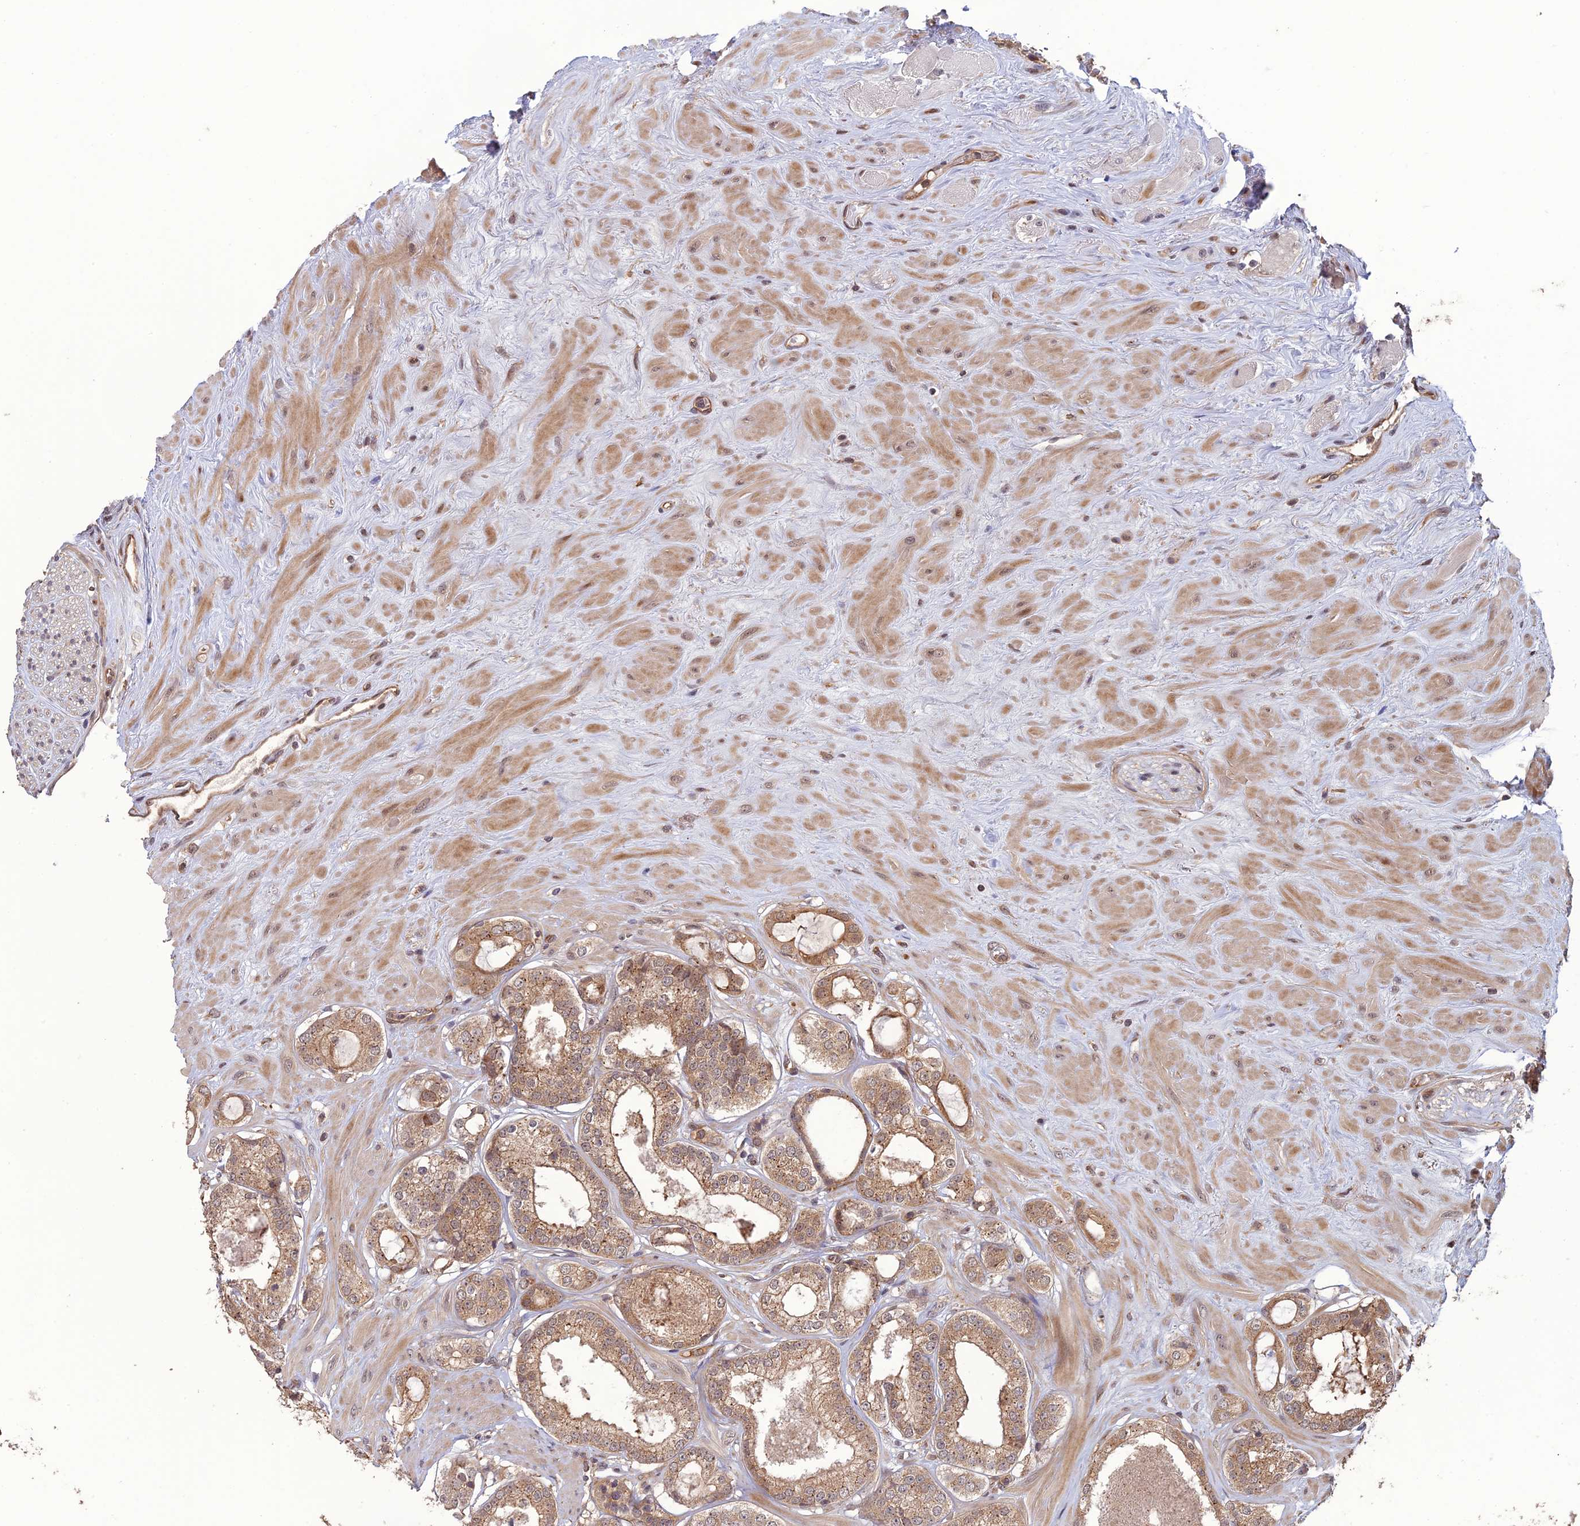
{"staining": {"intensity": "weak", "quantity": ">75%", "location": "cytoplasmic/membranous"}, "tissue": "prostate cancer", "cell_type": "Tumor cells", "image_type": "cancer", "snomed": [{"axis": "morphology", "description": "Adenocarcinoma, High grade"}, {"axis": "topography", "description": "Prostate"}], "caption": "Immunohistochemistry image of prostate cancer stained for a protein (brown), which exhibits low levels of weak cytoplasmic/membranous staining in approximately >75% of tumor cells.", "gene": "LIN37", "patient": {"sex": "male", "age": 65}}